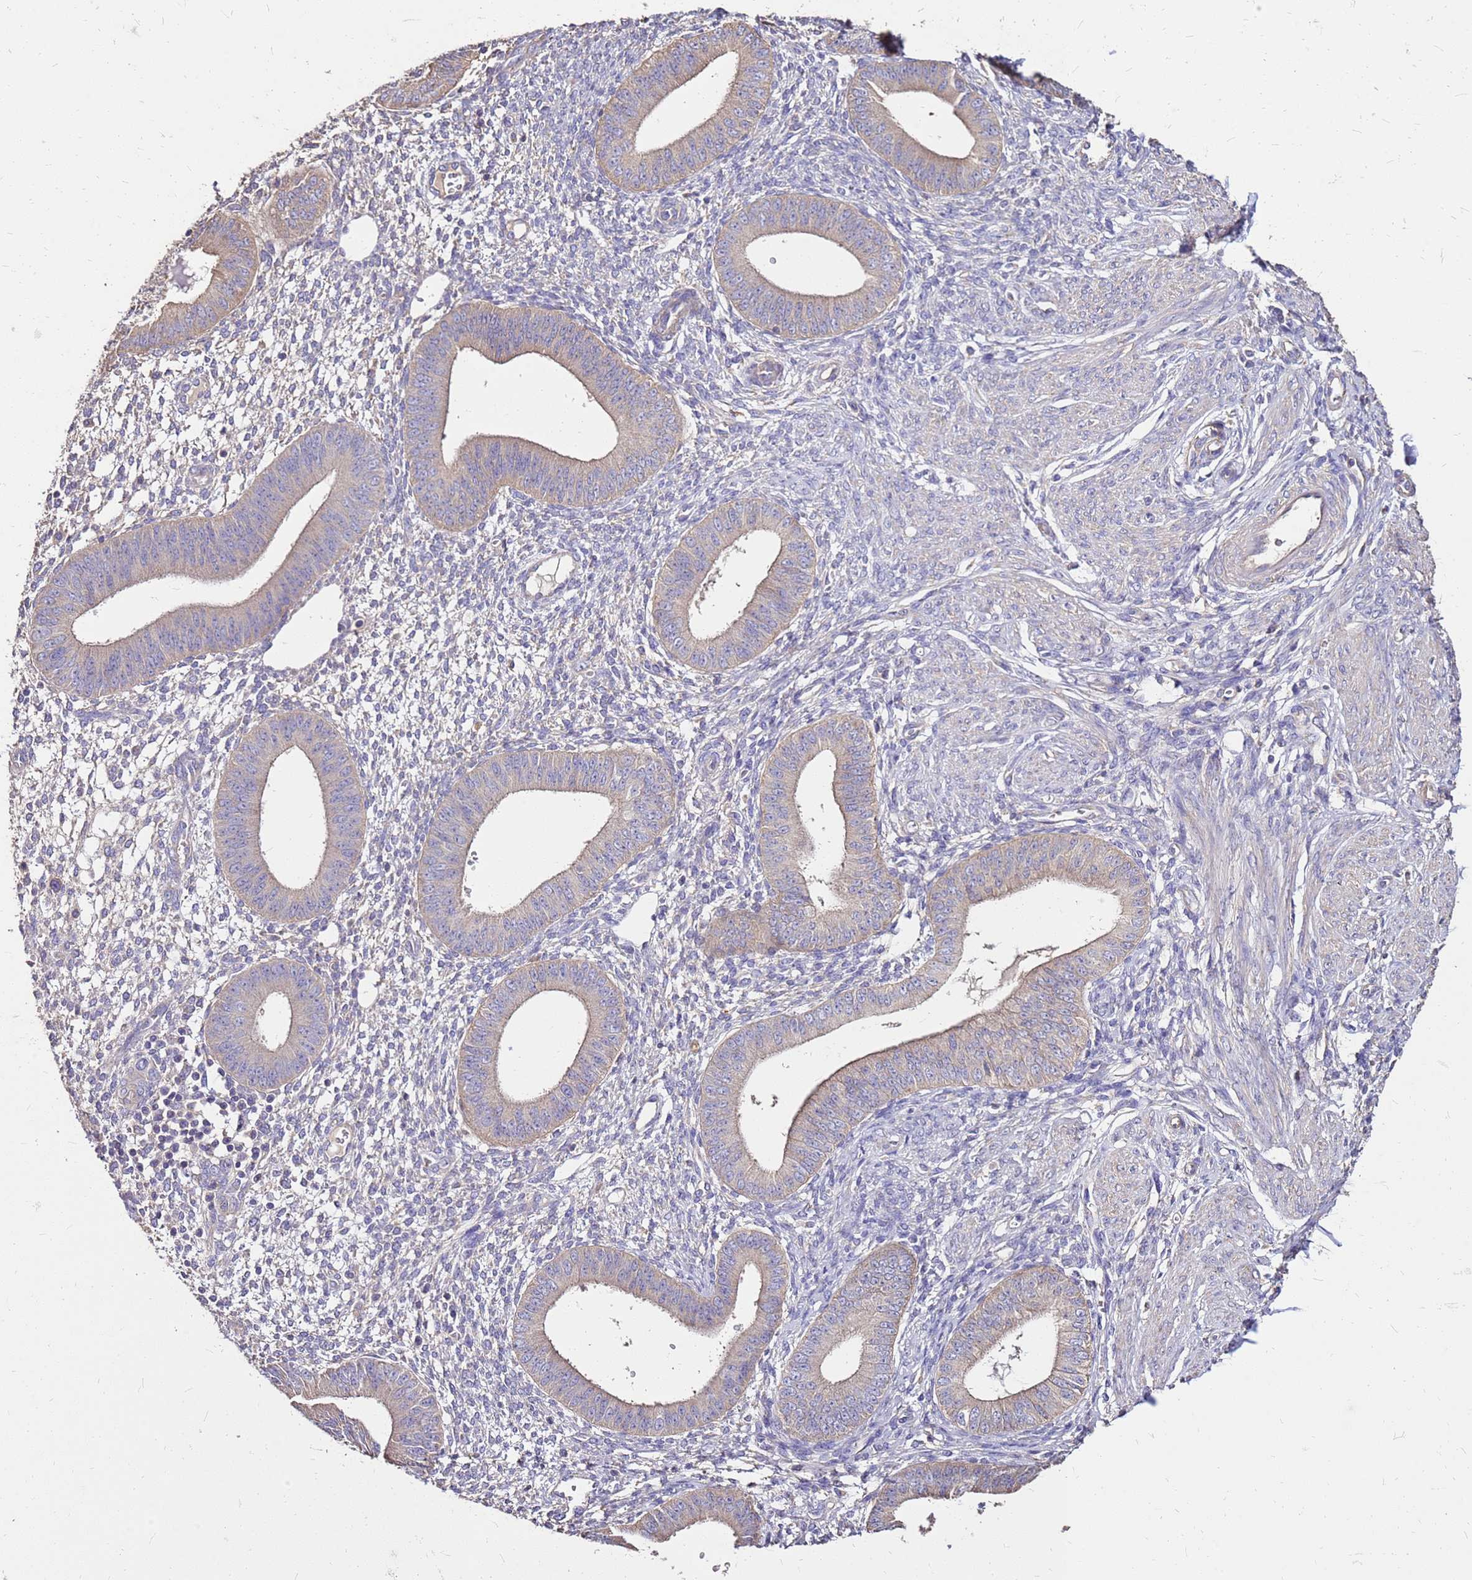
{"staining": {"intensity": "negative", "quantity": "none", "location": "none"}, "tissue": "endometrium", "cell_type": "Cells in endometrial stroma", "image_type": "normal", "snomed": [{"axis": "morphology", "description": "Normal tissue, NOS"}, {"axis": "topography", "description": "Endometrium"}], "caption": "IHC of unremarkable endometrium shows no expression in cells in endometrial stroma. (DAB (3,3'-diaminobenzidine) immunohistochemistry, high magnification).", "gene": "EXD3", "patient": {"sex": "female", "age": 49}}